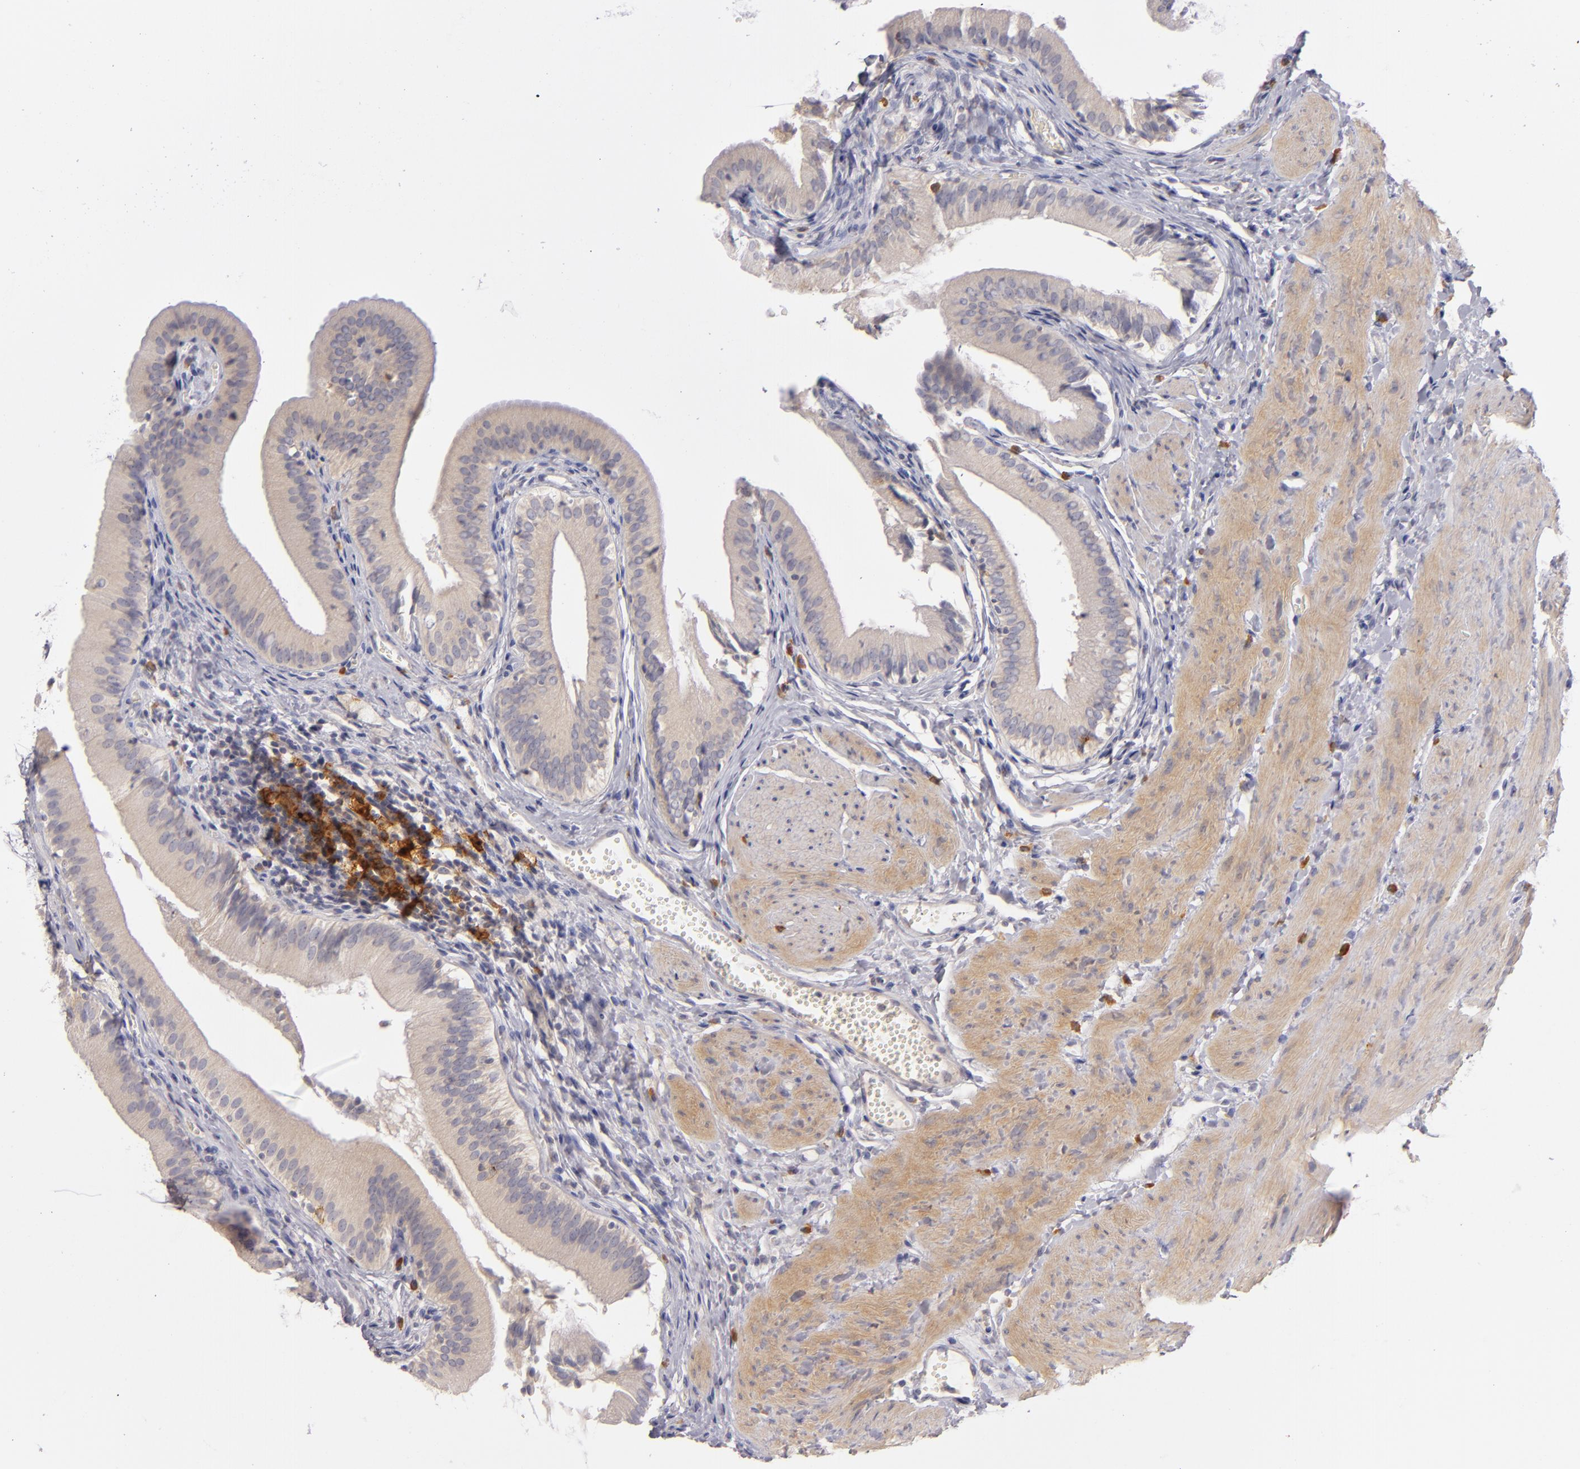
{"staining": {"intensity": "weak", "quantity": ">75%", "location": "cytoplasmic/membranous"}, "tissue": "gallbladder", "cell_type": "Glandular cells", "image_type": "normal", "snomed": [{"axis": "morphology", "description": "Normal tissue, NOS"}, {"axis": "topography", "description": "Gallbladder"}], "caption": "Normal gallbladder exhibits weak cytoplasmic/membranous expression in approximately >75% of glandular cells, visualized by immunohistochemistry.", "gene": "CD83", "patient": {"sex": "female", "age": 24}}